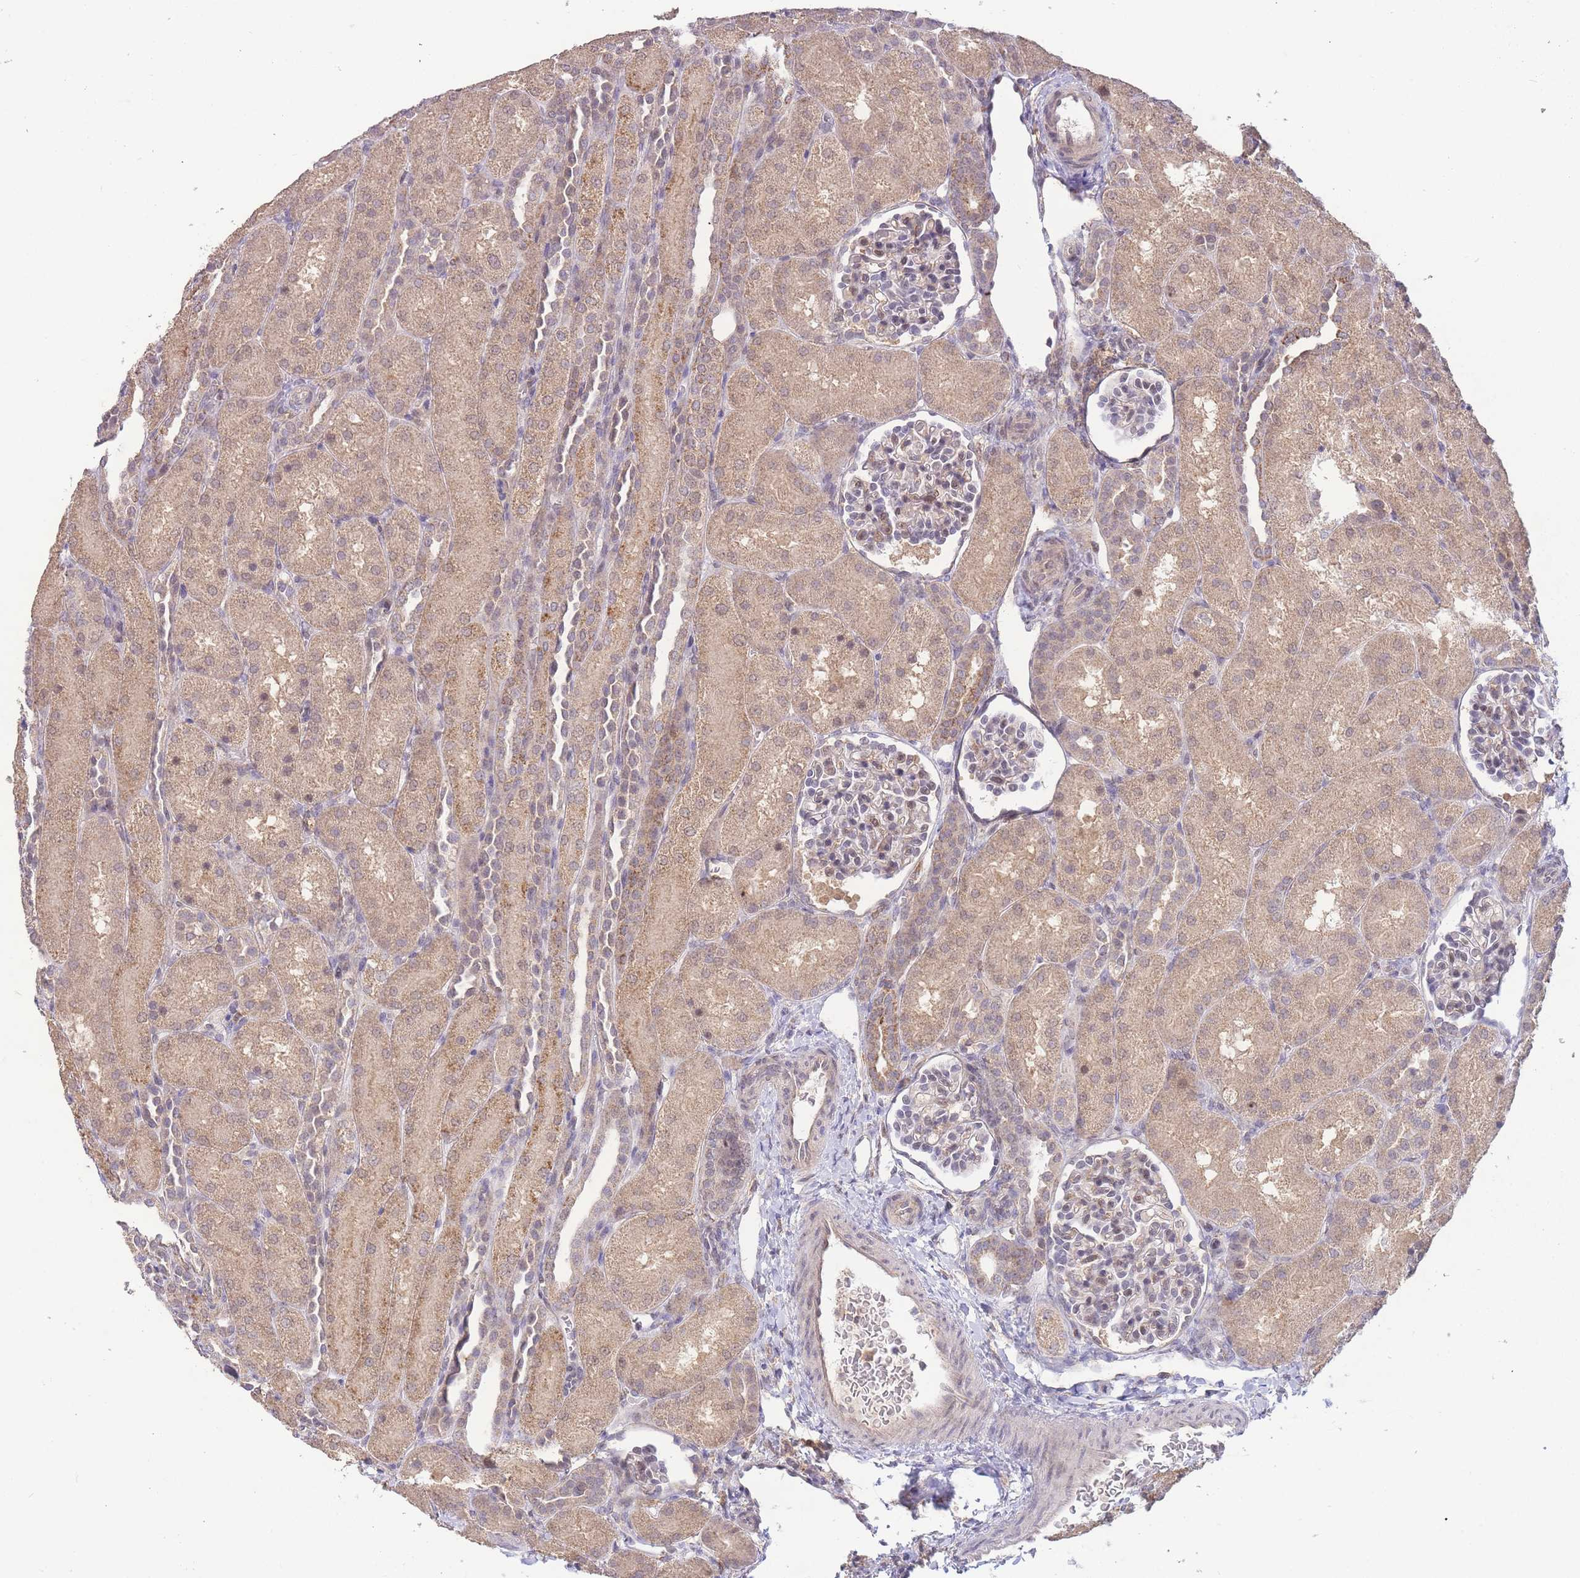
{"staining": {"intensity": "weak", "quantity": "<25%", "location": "nuclear"}, "tissue": "kidney", "cell_type": "Cells in glomeruli", "image_type": "normal", "snomed": [{"axis": "morphology", "description": "Normal tissue, NOS"}, {"axis": "topography", "description": "Kidney"}], "caption": "An image of human kidney is negative for staining in cells in glomeruli. (Brightfield microscopy of DAB immunohistochemistry at high magnification).", "gene": "RNF144B", "patient": {"sex": "male", "age": 1}}